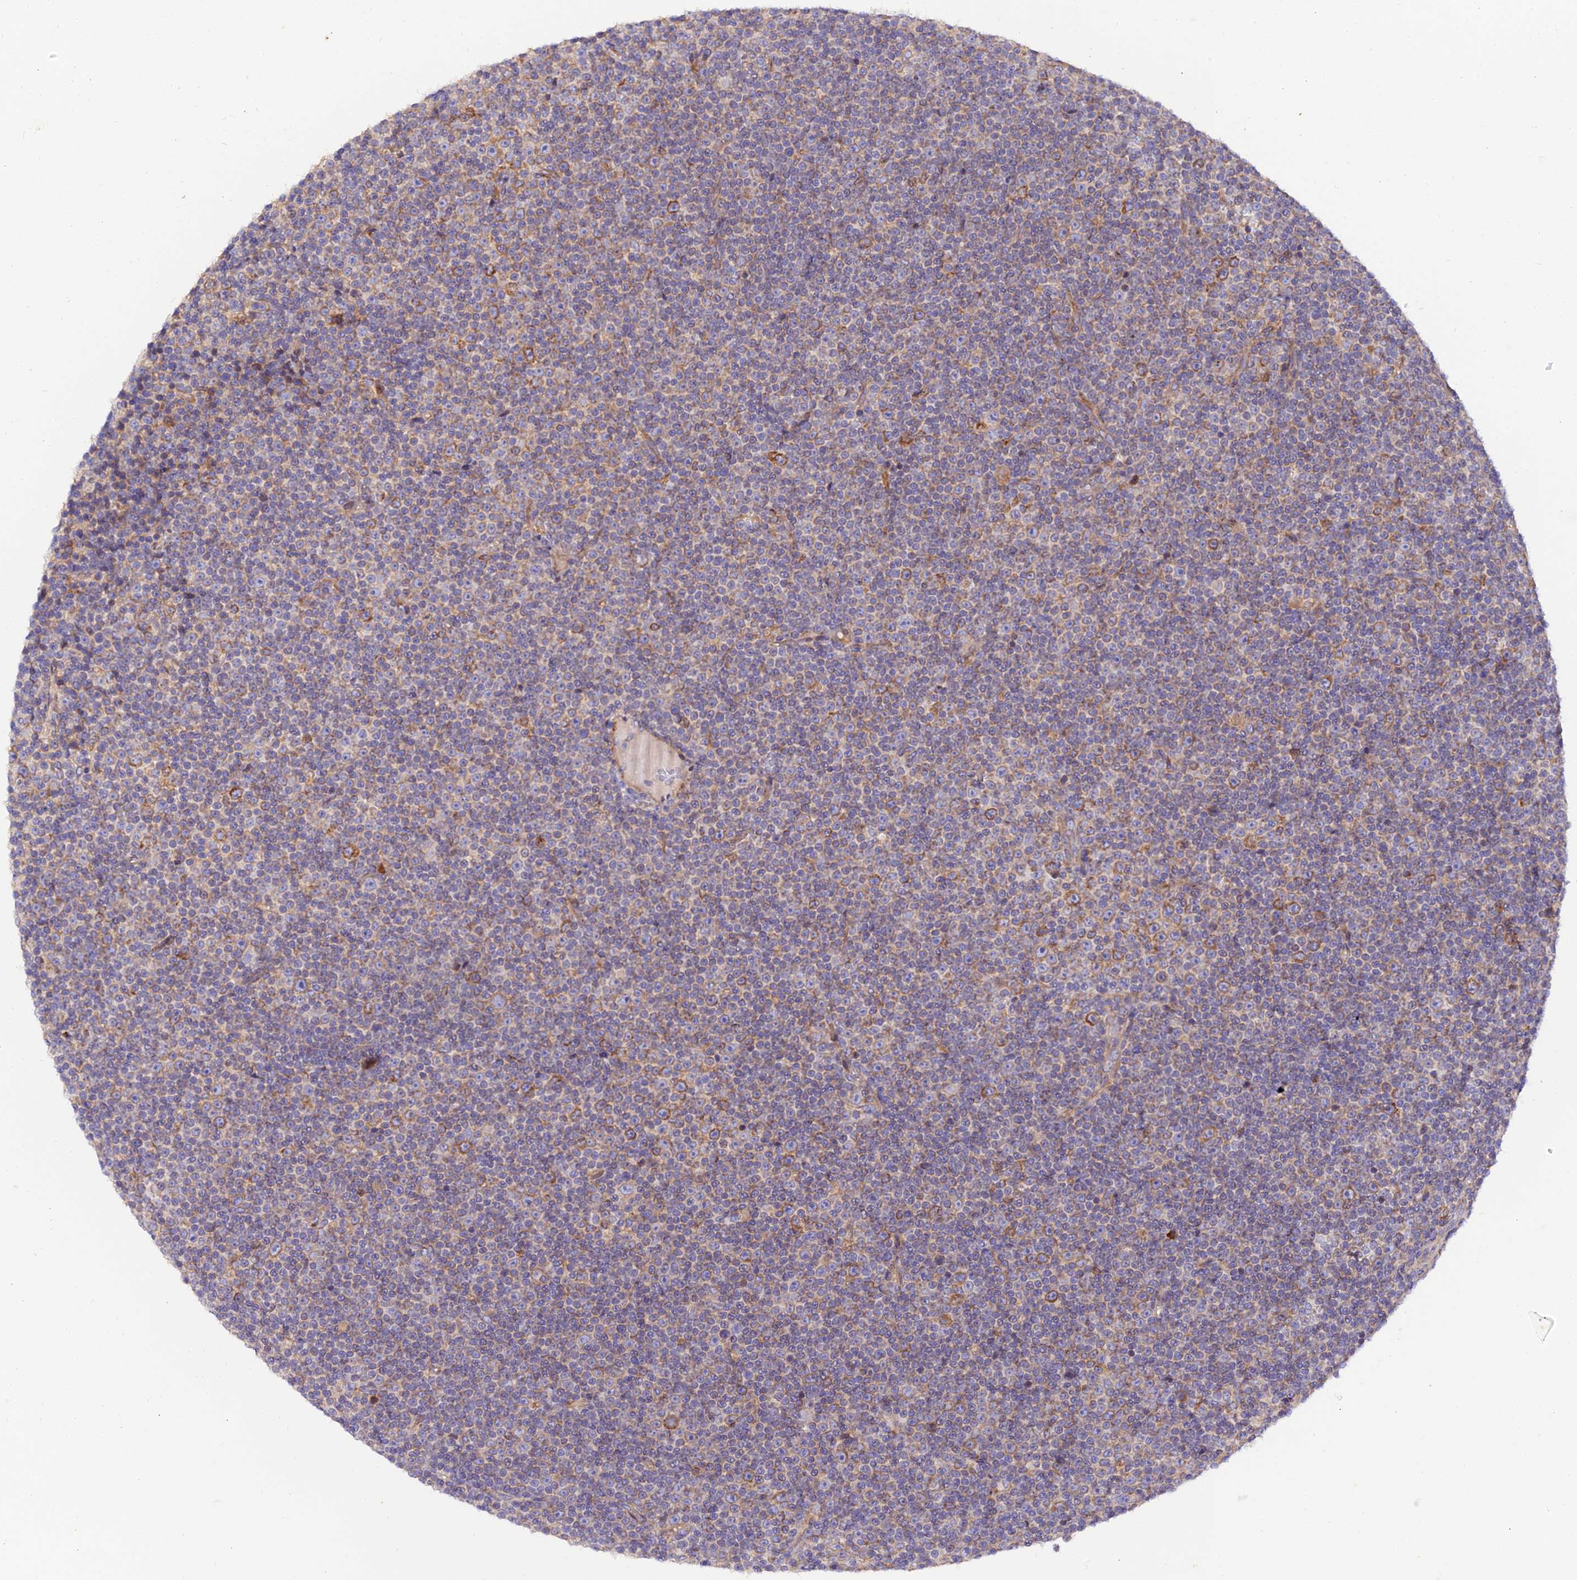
{"staining": {"intensity": "moderate", "quantity": "<25%", "location": "cytoplasmic/membranous"}, "tissue": "lymphoma", "cell_type": "Tumor cells", "image_type": "cancer", "snomed": [{"axis": "morphology", "description": "Malignant lymphoma, non-Hodgkin's type, Low grade"}, {"axis": "topography", "description": "Lymph node"}], "caption": "Immunohistochemical staining of human lymphoma reveals low levels of moderate cytoplasmic/membranous expression in about <25% of tumor cells.", "gene": "ARL6IP1", "patient": {"sex": "female", "age": 67}}